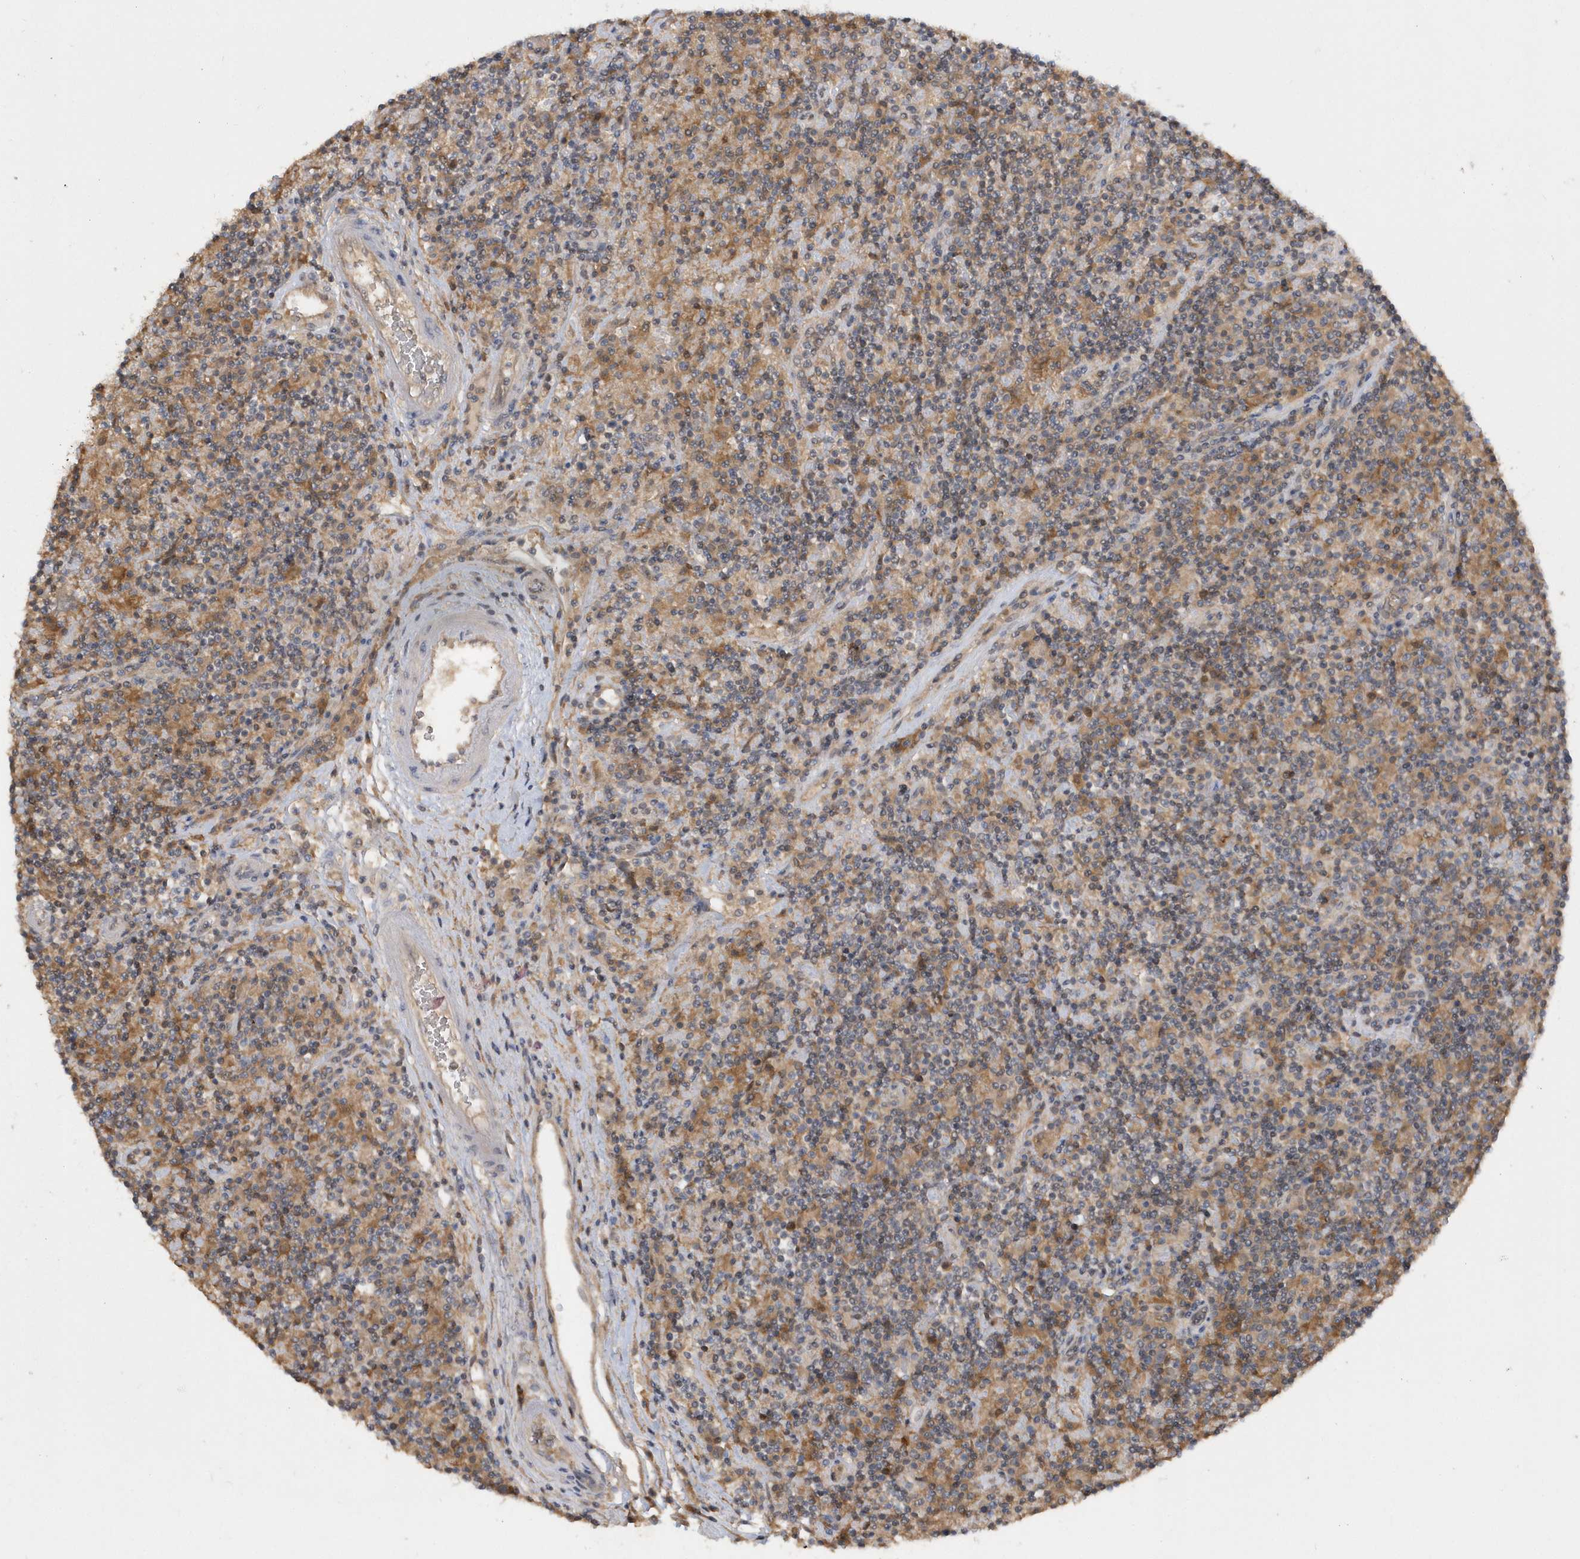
{"staining": {"intensity": "negative", "quantity": "none", "location": "none"}, "tissue": "lymphoma", "cell_type": "Tumor cells", "image_type": "cancer", "snomed": [{"axis": "morphology", "description": "Hodgkin's disease, NOS"}, {"axis": "topography", "description": "Lymph node"}], "caption": "Tumor cells show no significant protein positivity in Hodgkin's disease.", "gene": "RPE", "patient": {"sex": "male", "age": 70}}